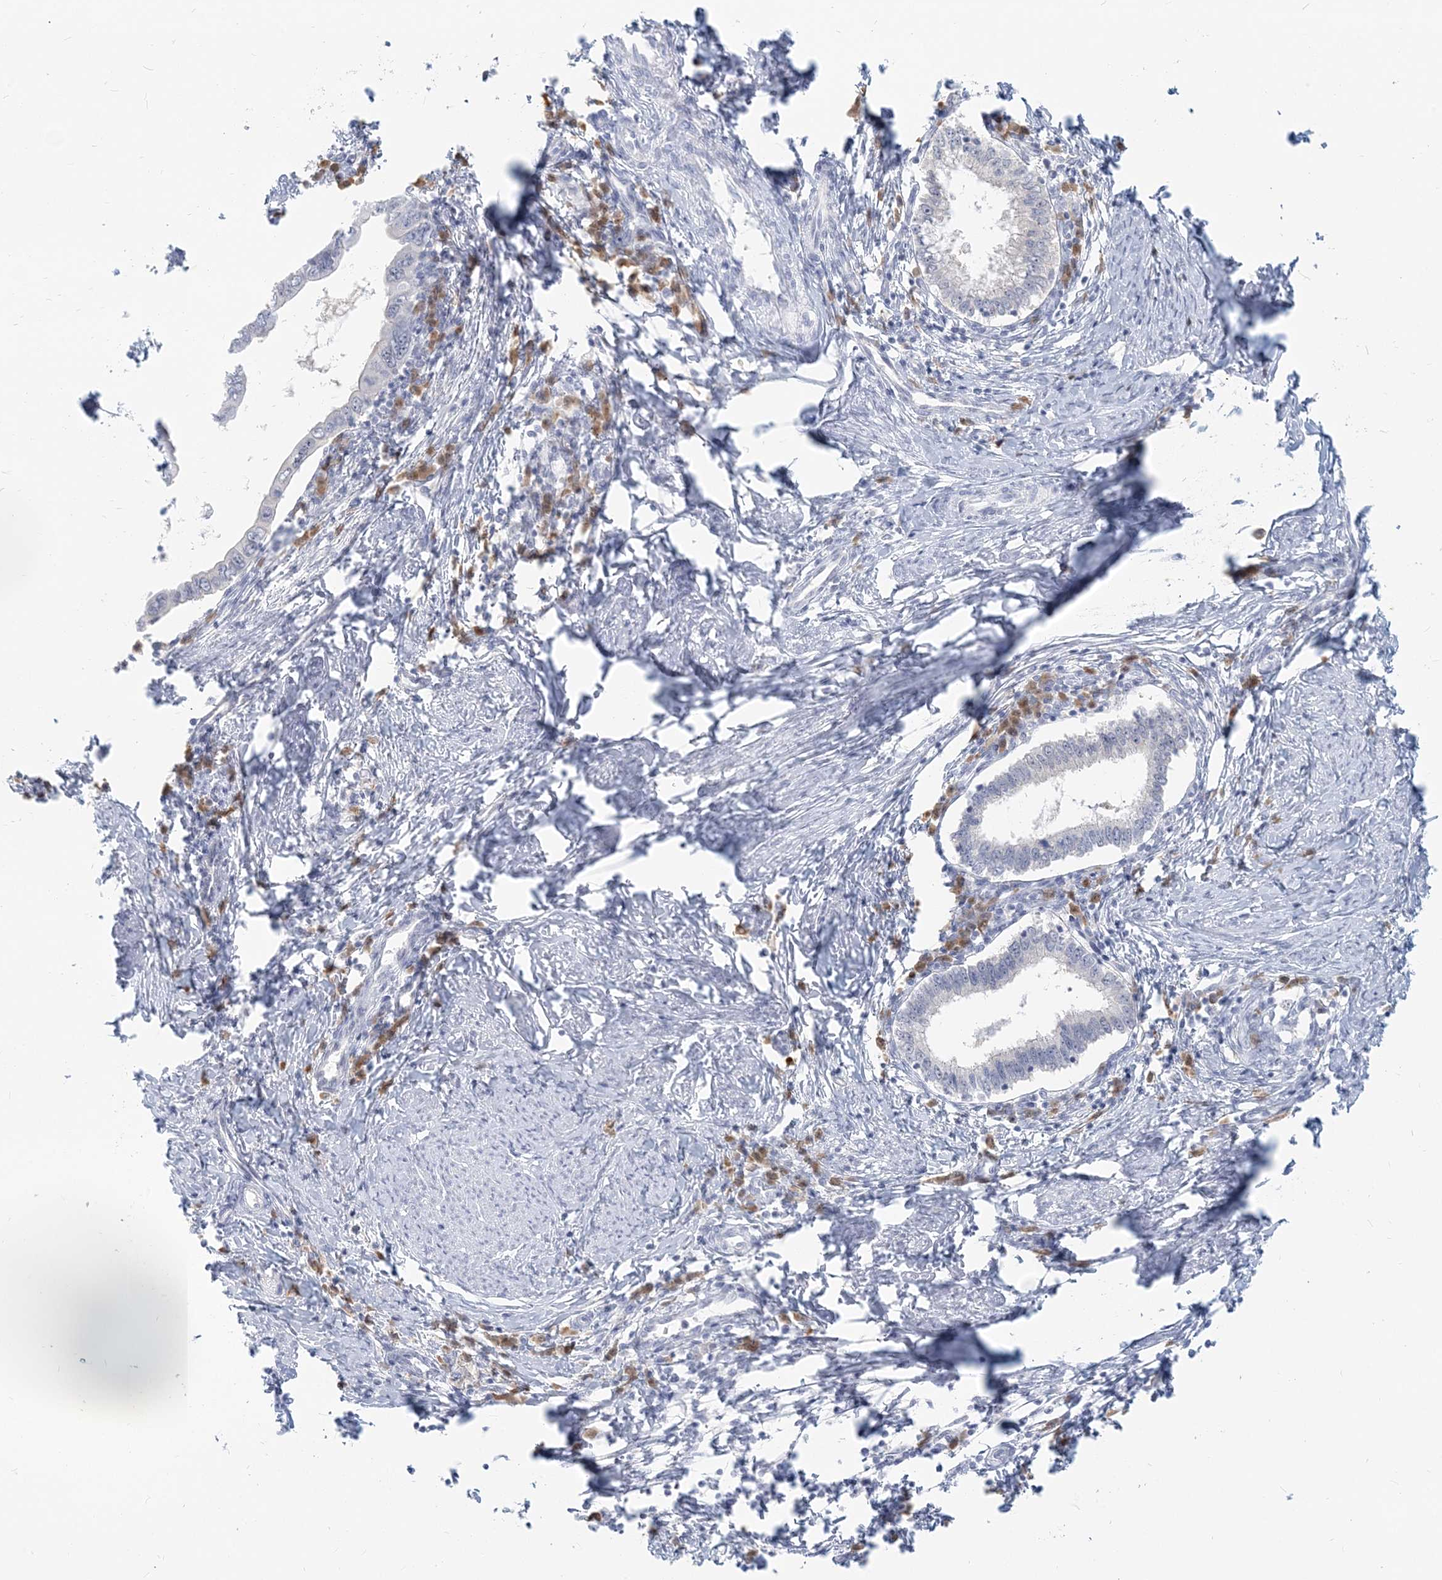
{"staining": {"intensity": "negative", "quantity": "none", "location": "none"}, "tissue": "cervical cancer", "cell_type": "Tumor cells", "image_type": "cancer", "snomed": [{"axis": "morphology", "description": "Adenocarcinoma, NOS"}, {"axis": "topography", "description": "Cervix"}], "caption": "The immunohistochemistry photomicrograph has no significant staining in tumor cells of cervical cancer tissue. Brightfield microscopy of immunohistochemistry (IHC) stained with DAB (brown) and hematoxylin (blue), captured at high magnification.", "gene": "GMPPA", "patient": {"sex": "female", "age": 36}}